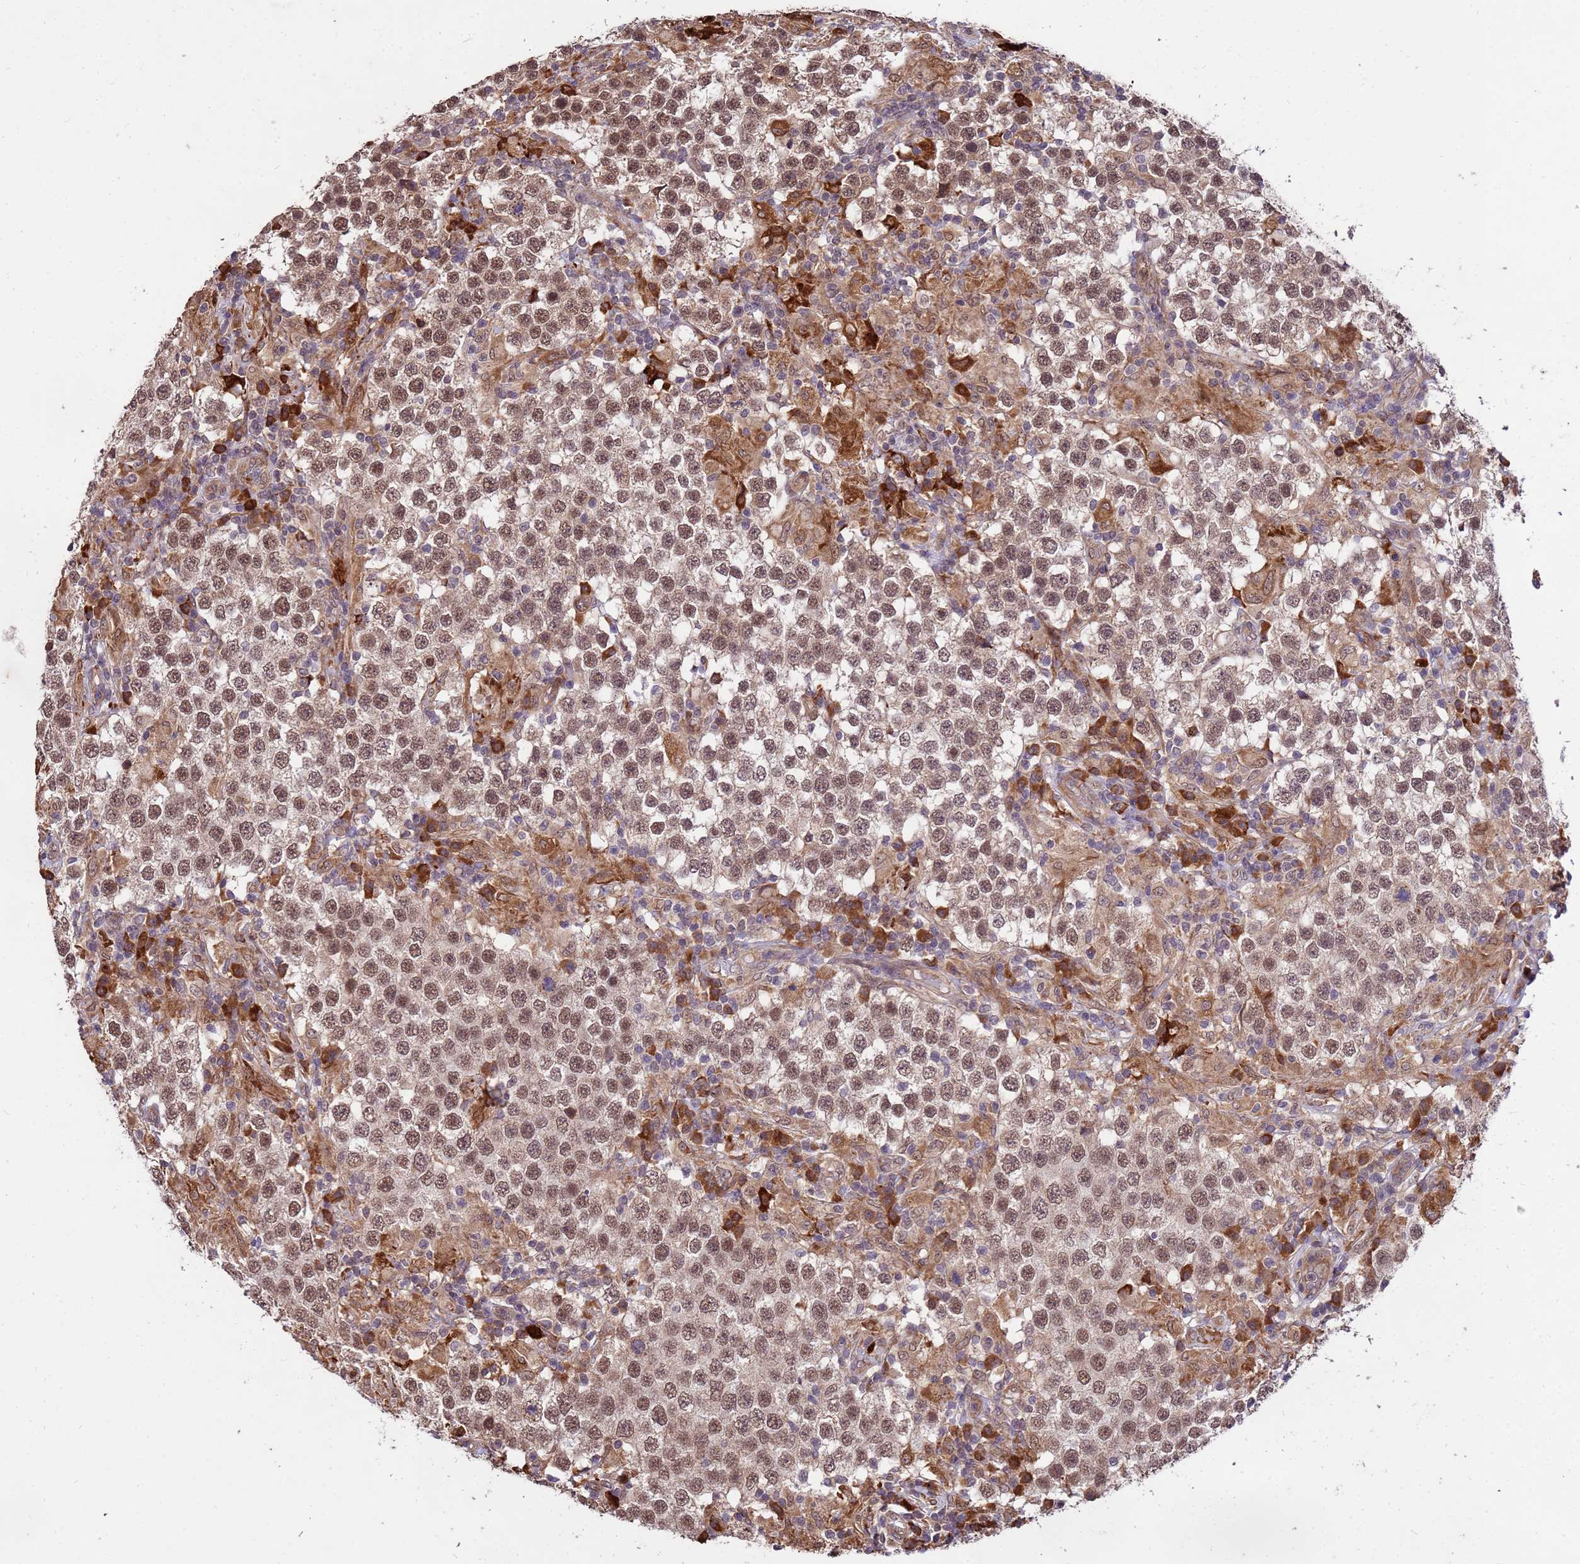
{"staining": {"intensity": "moderate", "quantity": ">75%", "location": "nuclear"}, "tissue": "testis cancer", "cell_type": "Tumor cells", "image_type": "cancer", "snomed": [{"axis": "morphology", "description": "Seminoma, NOS"}, {"axis": "morphology", "description": "Carcinoma, Embryonal, NOS"}, {"axis": "topography", "description": "Testis"}], "caption": "Immunohistochemical staining of human testis cancer reveals medium levels of moderate nuclear staining in approximately >75% of tumor cells.", "gene": "ZNF619", "patient": {"sex": "male", "age": 41}}